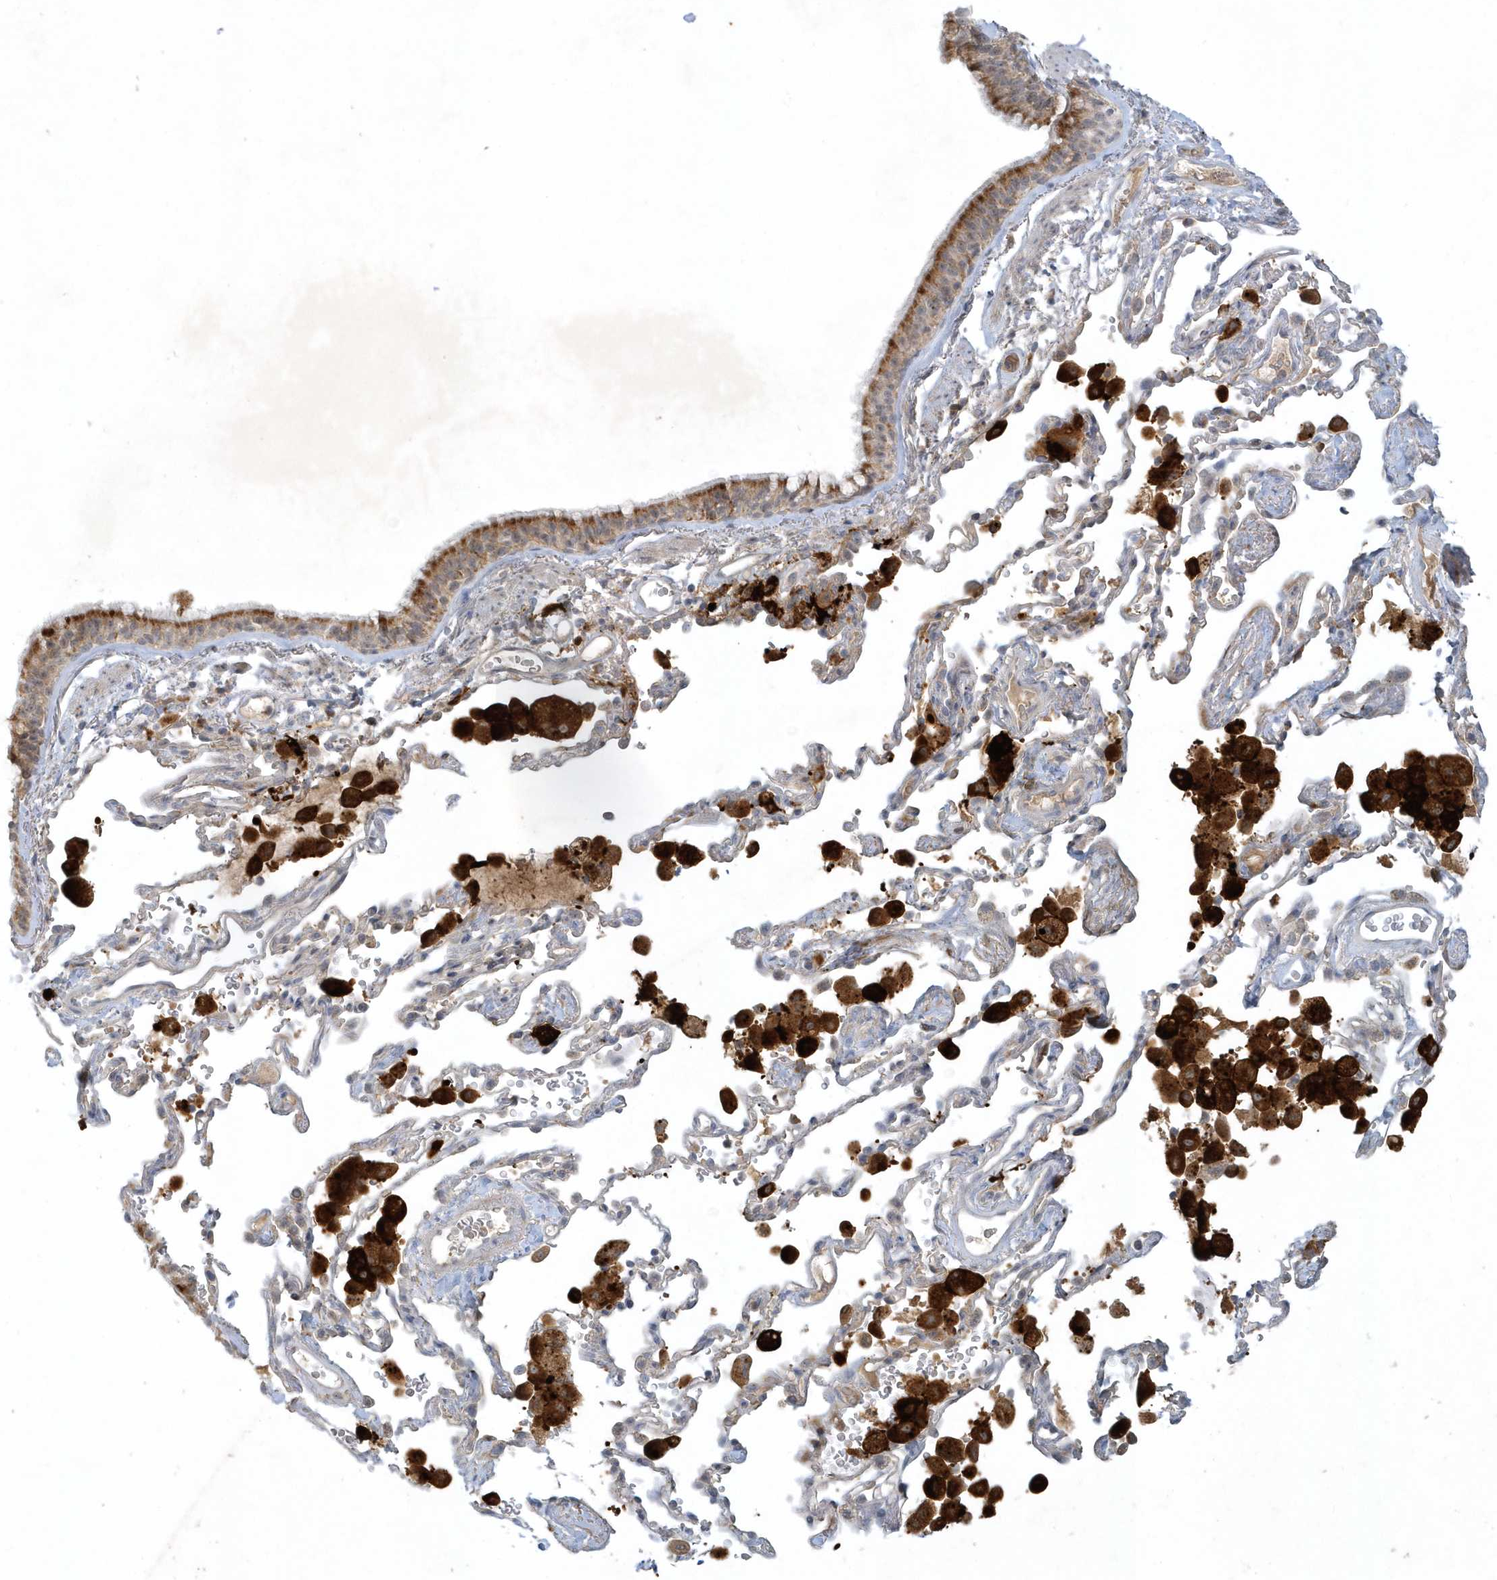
{"staining": {"intensity": "strong", "quantity": "25%-75%", "location": "cytoplasmic/membranous"}, "tissue": "bronchus", "cell_type": "Respiratory epithelial cells", "image_type": "normal", "snomed": [{"axis": "morphology", "description": "Normal tissue, NOS"}, {"axis": "morphology", "description": "Adenocarcinoma, NOS"}, {"axis": "topography", "description": "Bronchus"}, {"axis": "topography", "description": "Lung"}], "caption": "Human bronchus stained for a protein (brown) demonstrates strong cytoplasmic/membranous positive expression in approximately 25%-75% of respiratory epithelial cells.", "gene": "THG1L", "patient": {"sex": "male", "age": 54}}